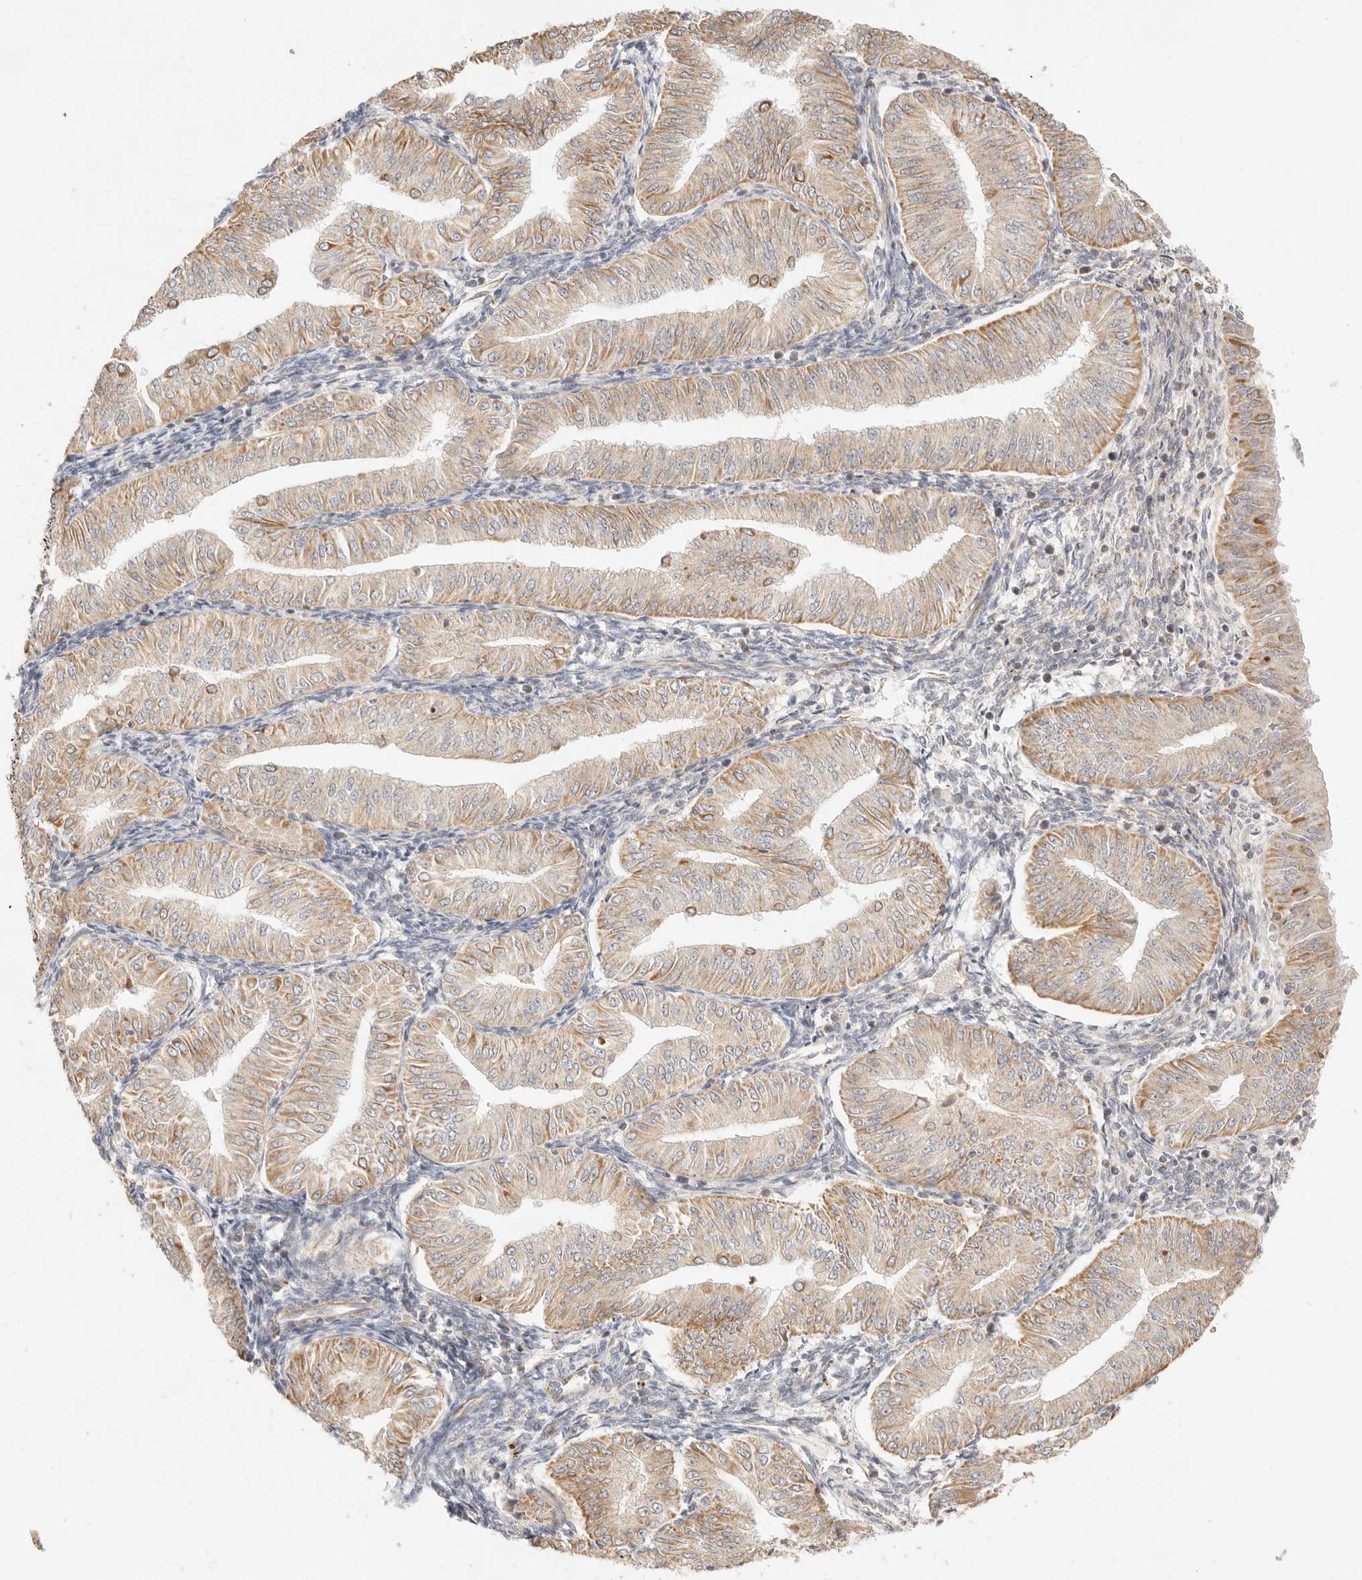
{"staining": {"intensity": "moderate", "quantity": "25%-75%", "location": "cytoplasmic/membranous"}, "tissue": "endometrial cancer", "cell_type": "Tumor cells", "image_type": "cancer", "snomed": [{"axis": "morphology", "description": "Normal tissue, NOS"}, {"axis": "morphology", "description": "Adenocarcinoma, NOS"}, {"axis": "topography", "description": "Endometrium"}], "caption": "Moderate cytoplasmic/membranous staining for a protein is seen in about 25%-75% of tumor cells of endometrial cancer using immunohistochemistry (IHC).", "gene": "ZC3H11A", "patient": {"sex": "female", "age": 53}}